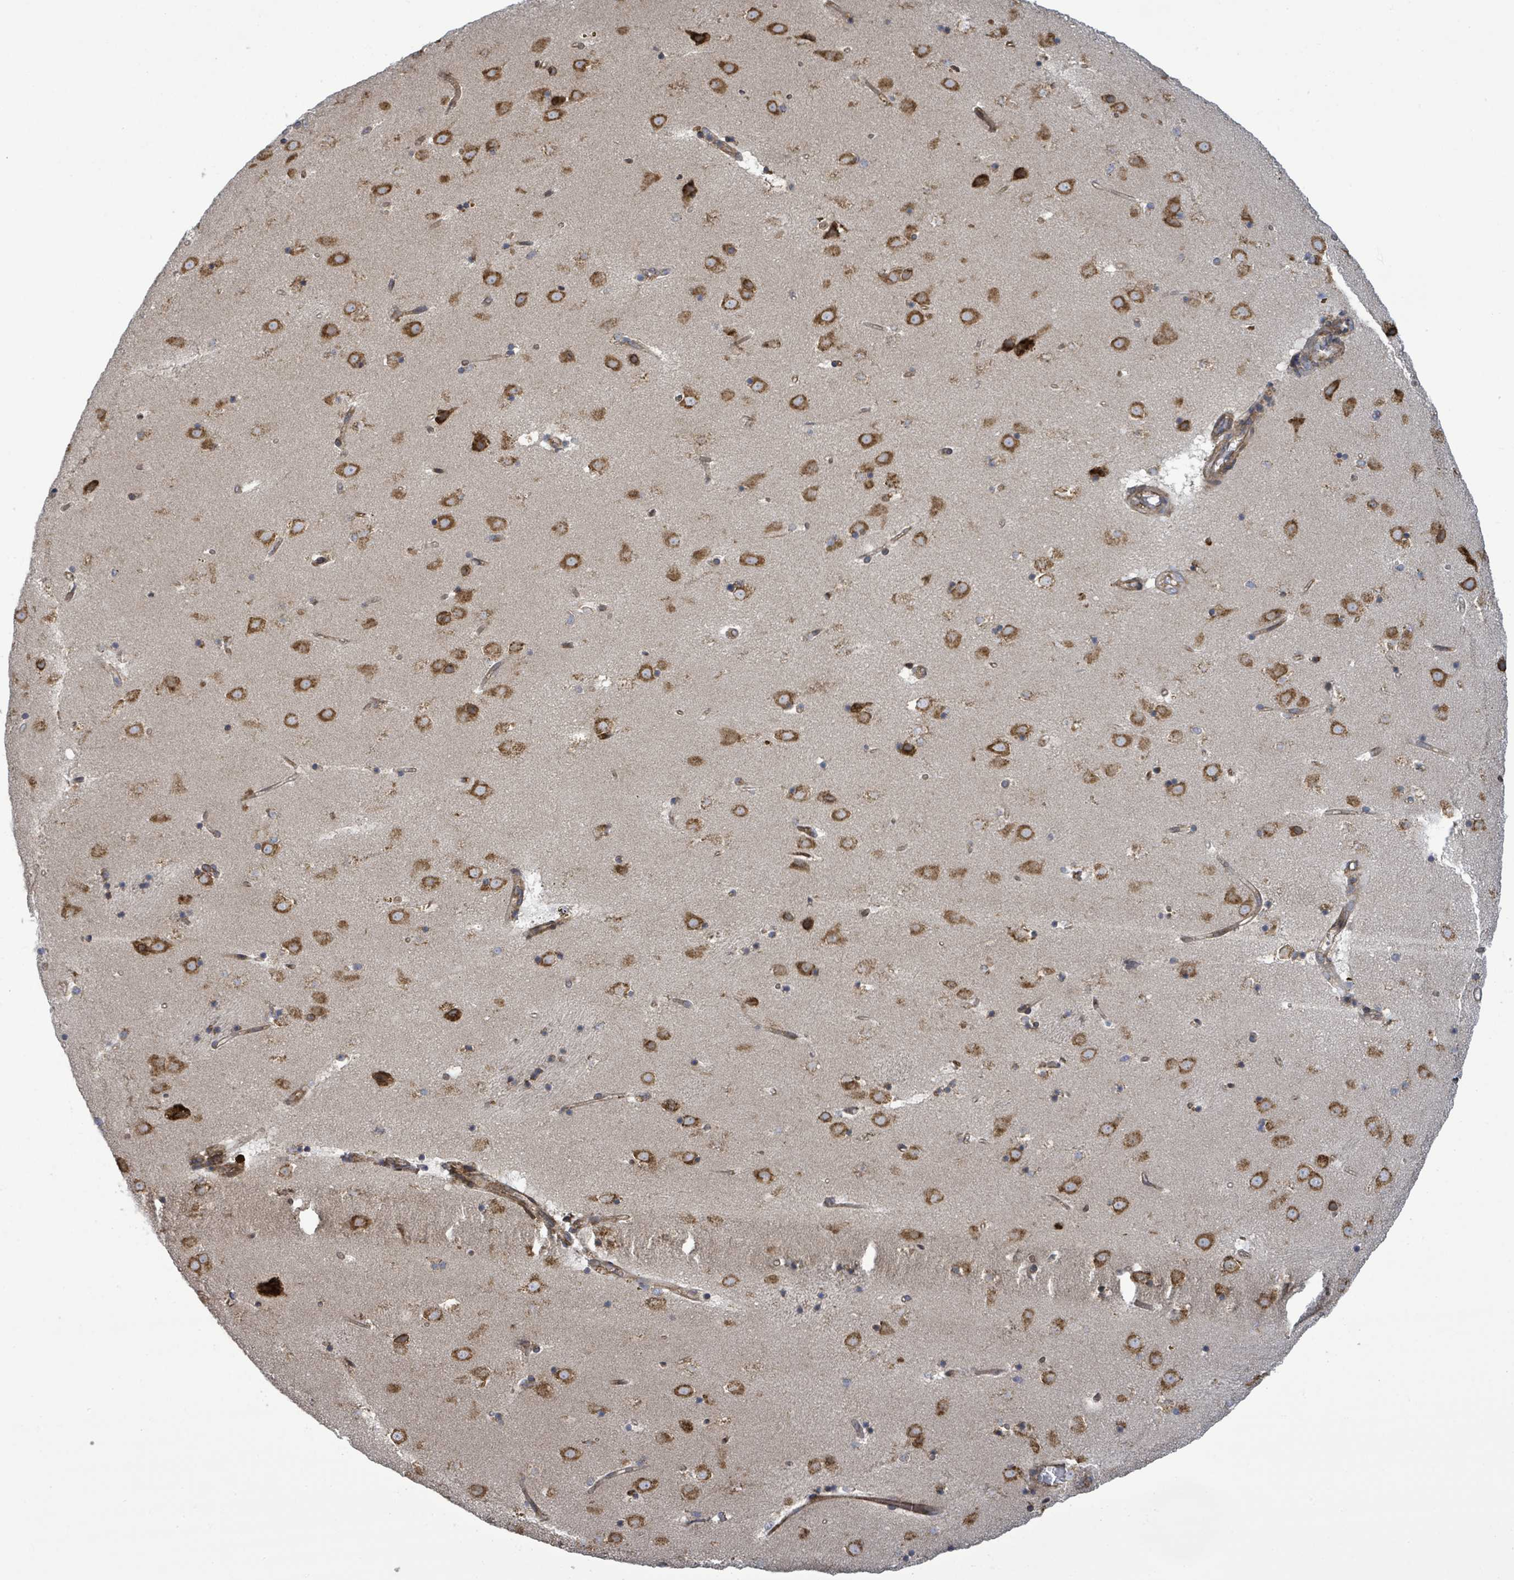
{"staining": {"intensity": "weak", "quantity": "25%-75%", "location": "cytoplasmic/membranous"}, "tissue": "caudate", "cell_type": "Glial cells", "image_type": "normal", "snomed": [{"axis": "morphology", "description": "Normal tissue, NOS"}, {"axis": "topography", "description": "Lateral ventricle wall"}], "caption": "About 25%-75% of glial cells in unremarkable human caudate reveal weak cytoplasmic/membranous protein staining as visualized by brown immunohistochemical staining.", "gene": "NOMO1", "patient": {"sex": "male", "age": 58}}